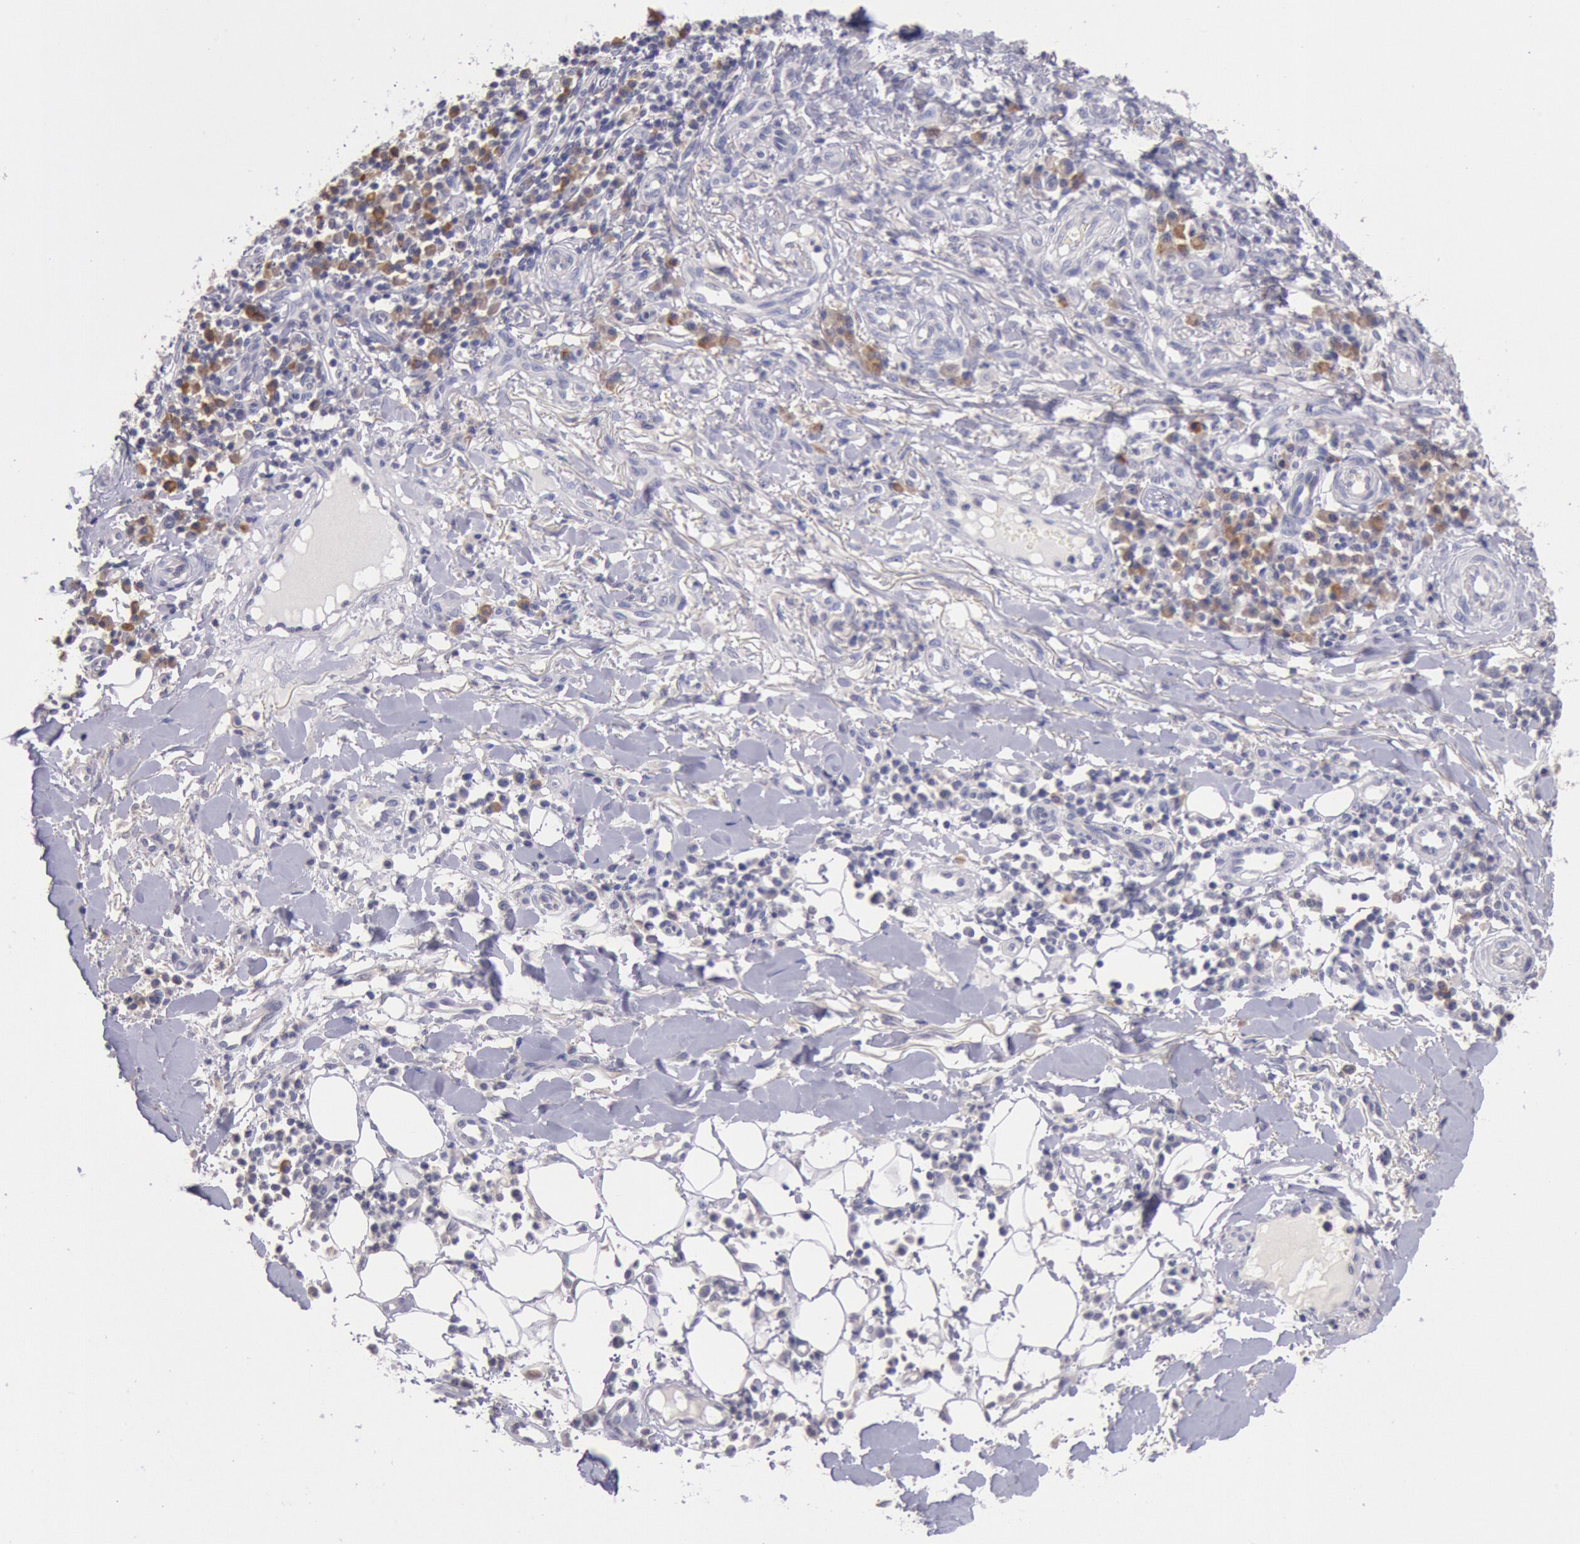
{"staining": {"intensity": "negative", "quantity": "none", "location": "none"}, "tissue": "skin cancer", "cell_type": "Tumor cells", "image_type": "cancer", "snomed": [{"axis": "morphology", "description": "Squamous cell carcinoma, NOS"}, {"axis": "topography", "description": "Skin"}], "caption": "A high-resolution image shows IHC staining of skin cancer, which exhibits no significant positivity in tumor cells.", "gene": "GAL3ST1", "patient": {"sex": "female", "age": 89}}